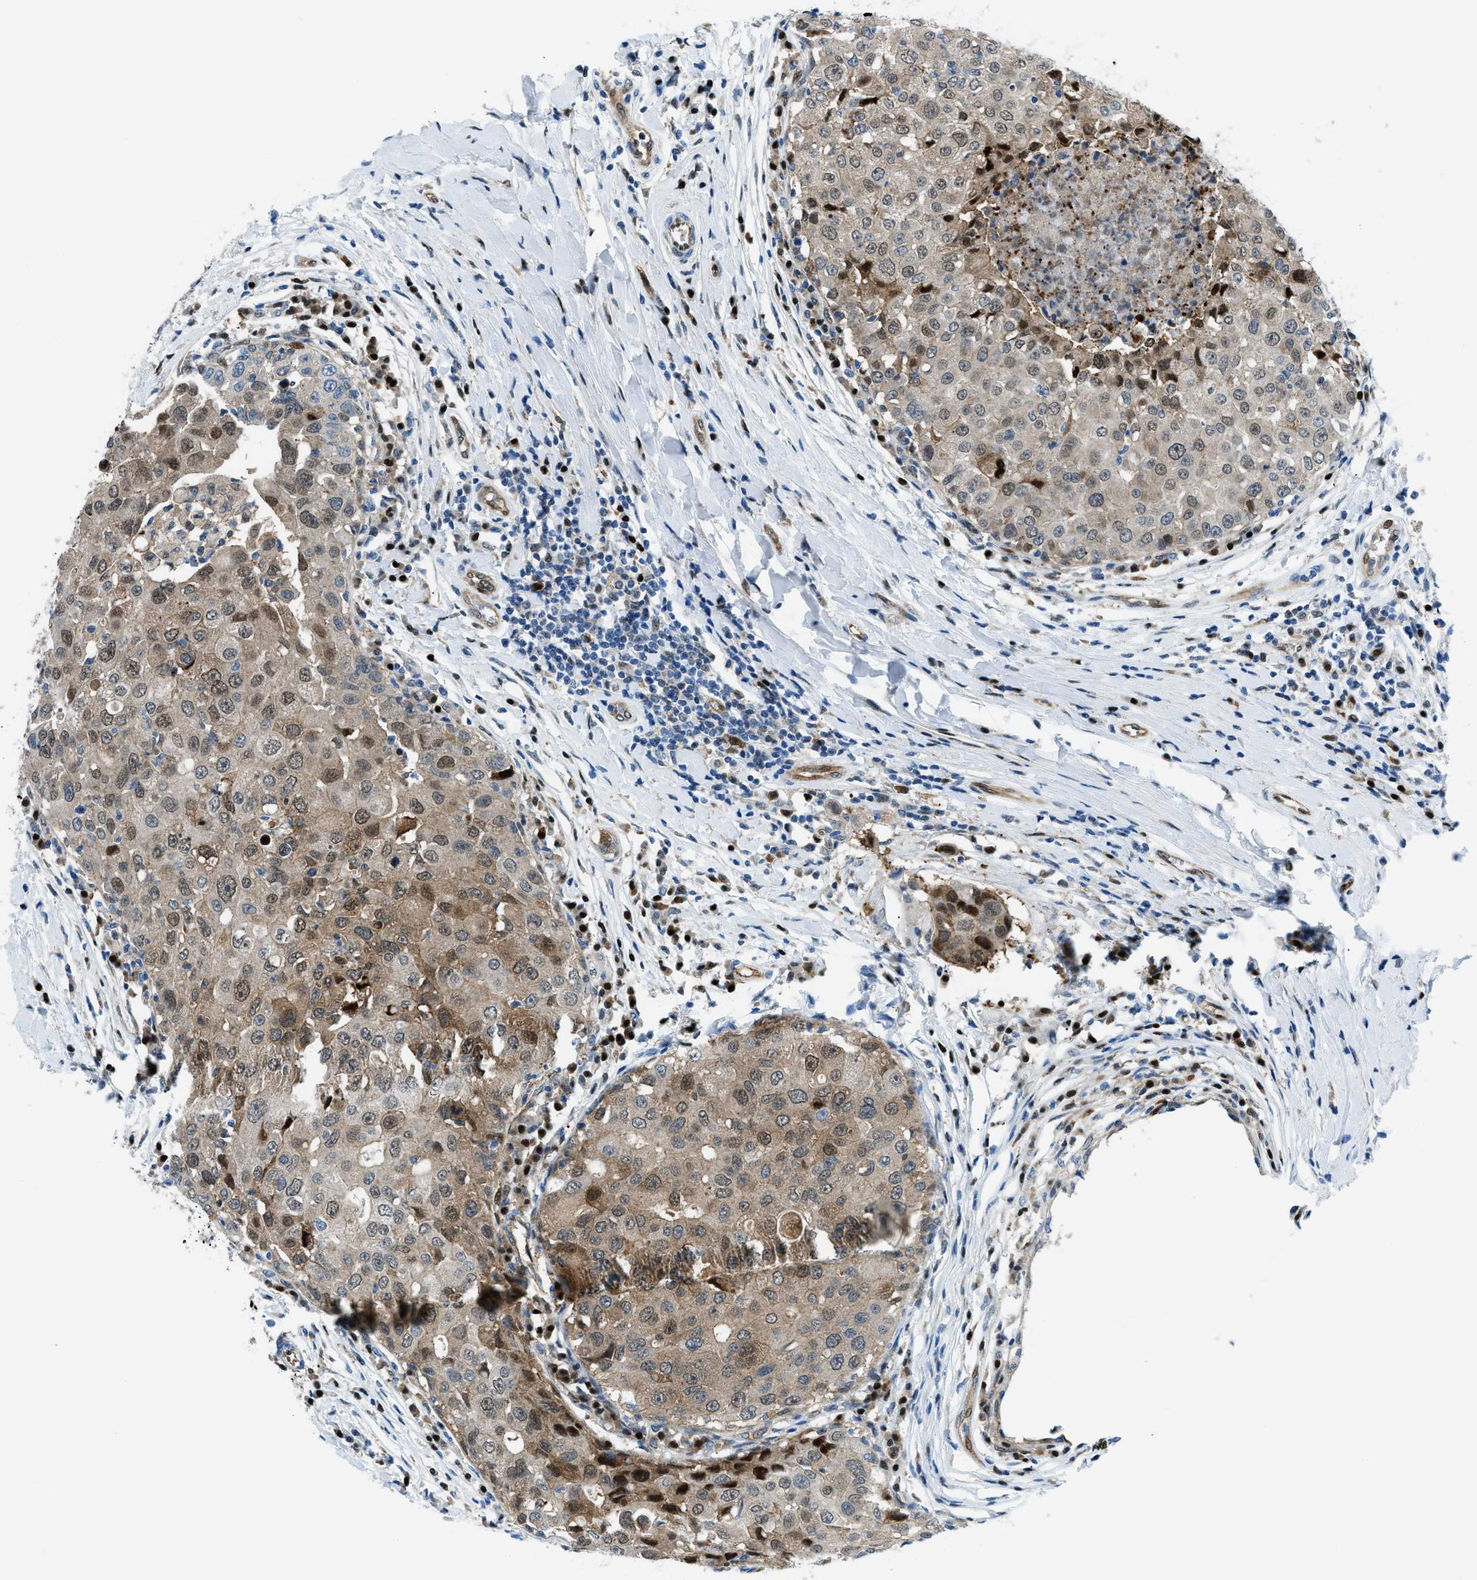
{"staining": {"intensity": "moderate", "quantity": ">75%", "location": "cytoplasmic/membranous,nuclear"}, "tissue": "breast cancer", "cell_type": "Tumor cells", "image_type": "cancer", "snomed": [{"axis": "morphology", "description": "Duct carcinoma"}, {"axis": "topography", "description": "Breast"}], "caption": "Immunohistochemistry micrograph of invasive ductal carcinoma (breast) stained for a protein (brown), which reveals medium levels of moderate cytoplasmic/membranous and nuclear expression in approximately >75% of tumor cells.", "gene": "YWHAE", "patient": {"sex": "female", "age": 27}}